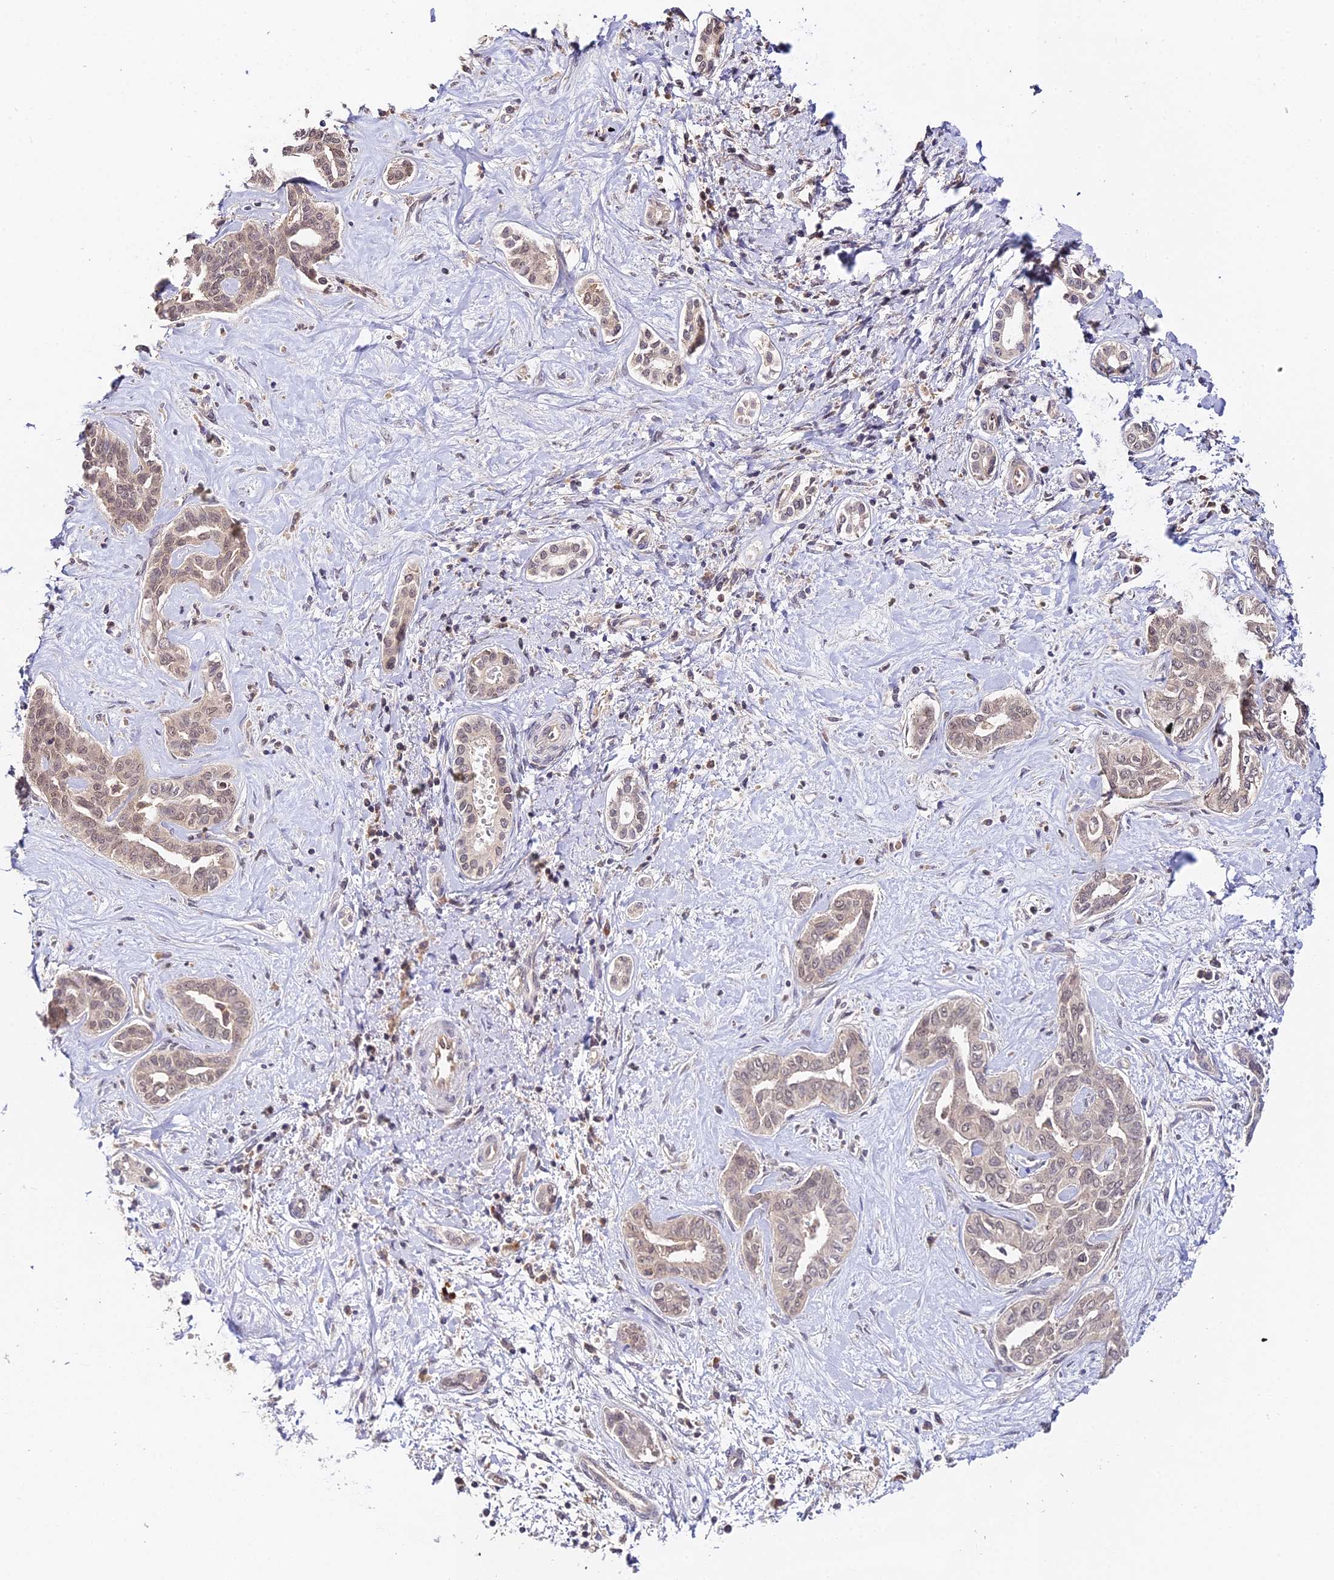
{"staining": {"intensity": "weak", "quantity": ">75%", "location": "nuclear"}, "tissue": "liver cancer", "cell_type": "Tumor cells", "image_type": "cancer", "snomed": [{"axis": "morphology", "description": "Cholangiocarcinoma"}, {"axis": "topography", "description": "Liver"}], "caption": "Immunohistochemical staining of human liver cholangiocarcinoma displays low levels of weak nuclear protein expression in about >75% of tumor cells.", "gene": "TPRX1", "patient": {"sex": "female", "age": 77}}